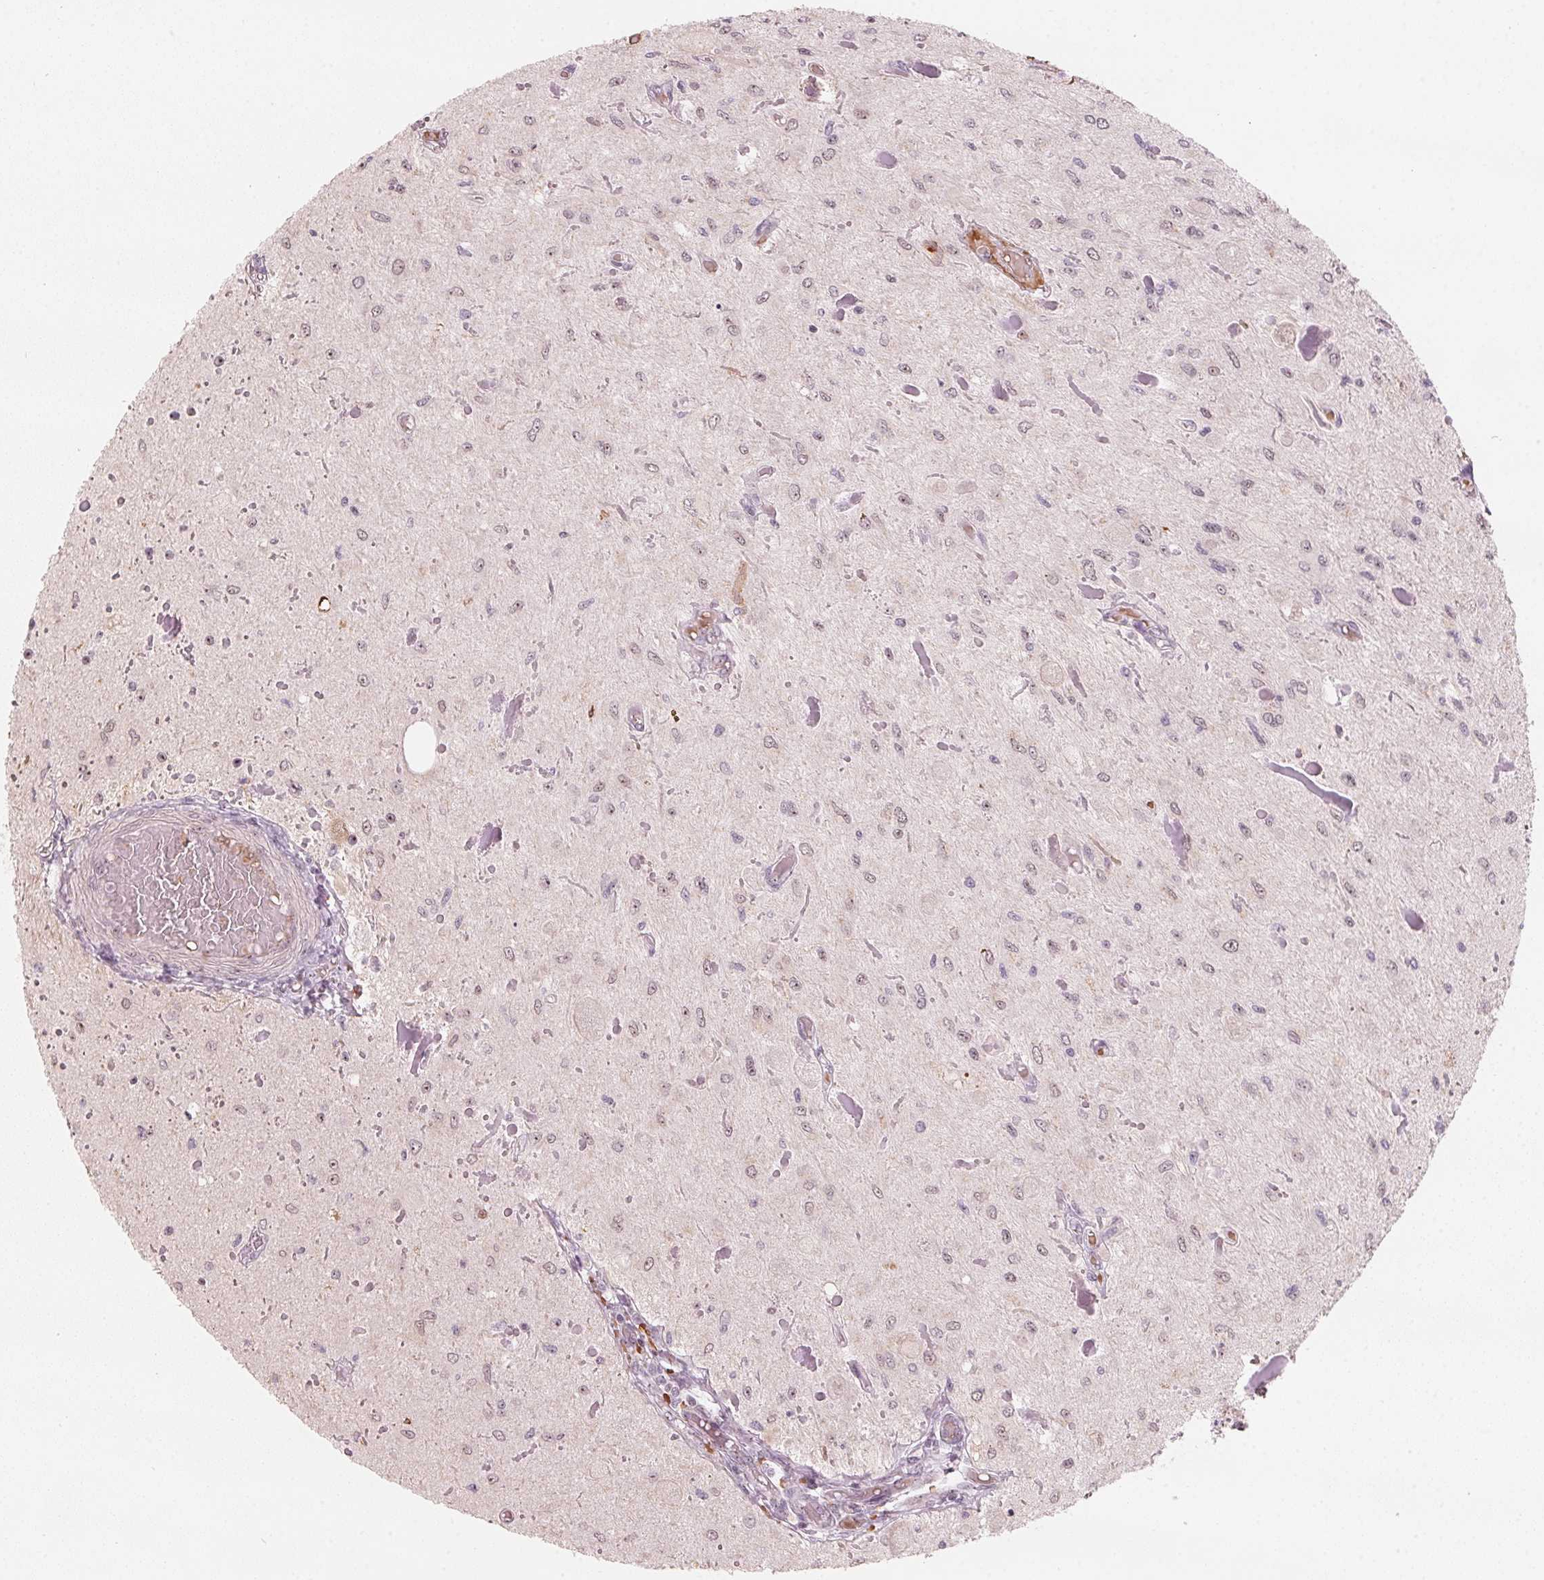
{"staining": {"intensity": "weak", "quantity": ">75%", "location": "nuclear"}, "tissue": "glioma", "cell_type": "Tumor cells", "image_type": "cancer", "snomed": [{"axis": "morphology", "description": "Glioma, malignant, Low grade"}, {"axis": "topography", "description": "Cerebellum"}], "caption": "A micrograph showing weak nuclear staining in about >75% of tumor cells in glioma, as visualized by brown immunohistochemical staining.", "gene": "DNTTIP2", "patient": {"sex": "female", "age": 14}}